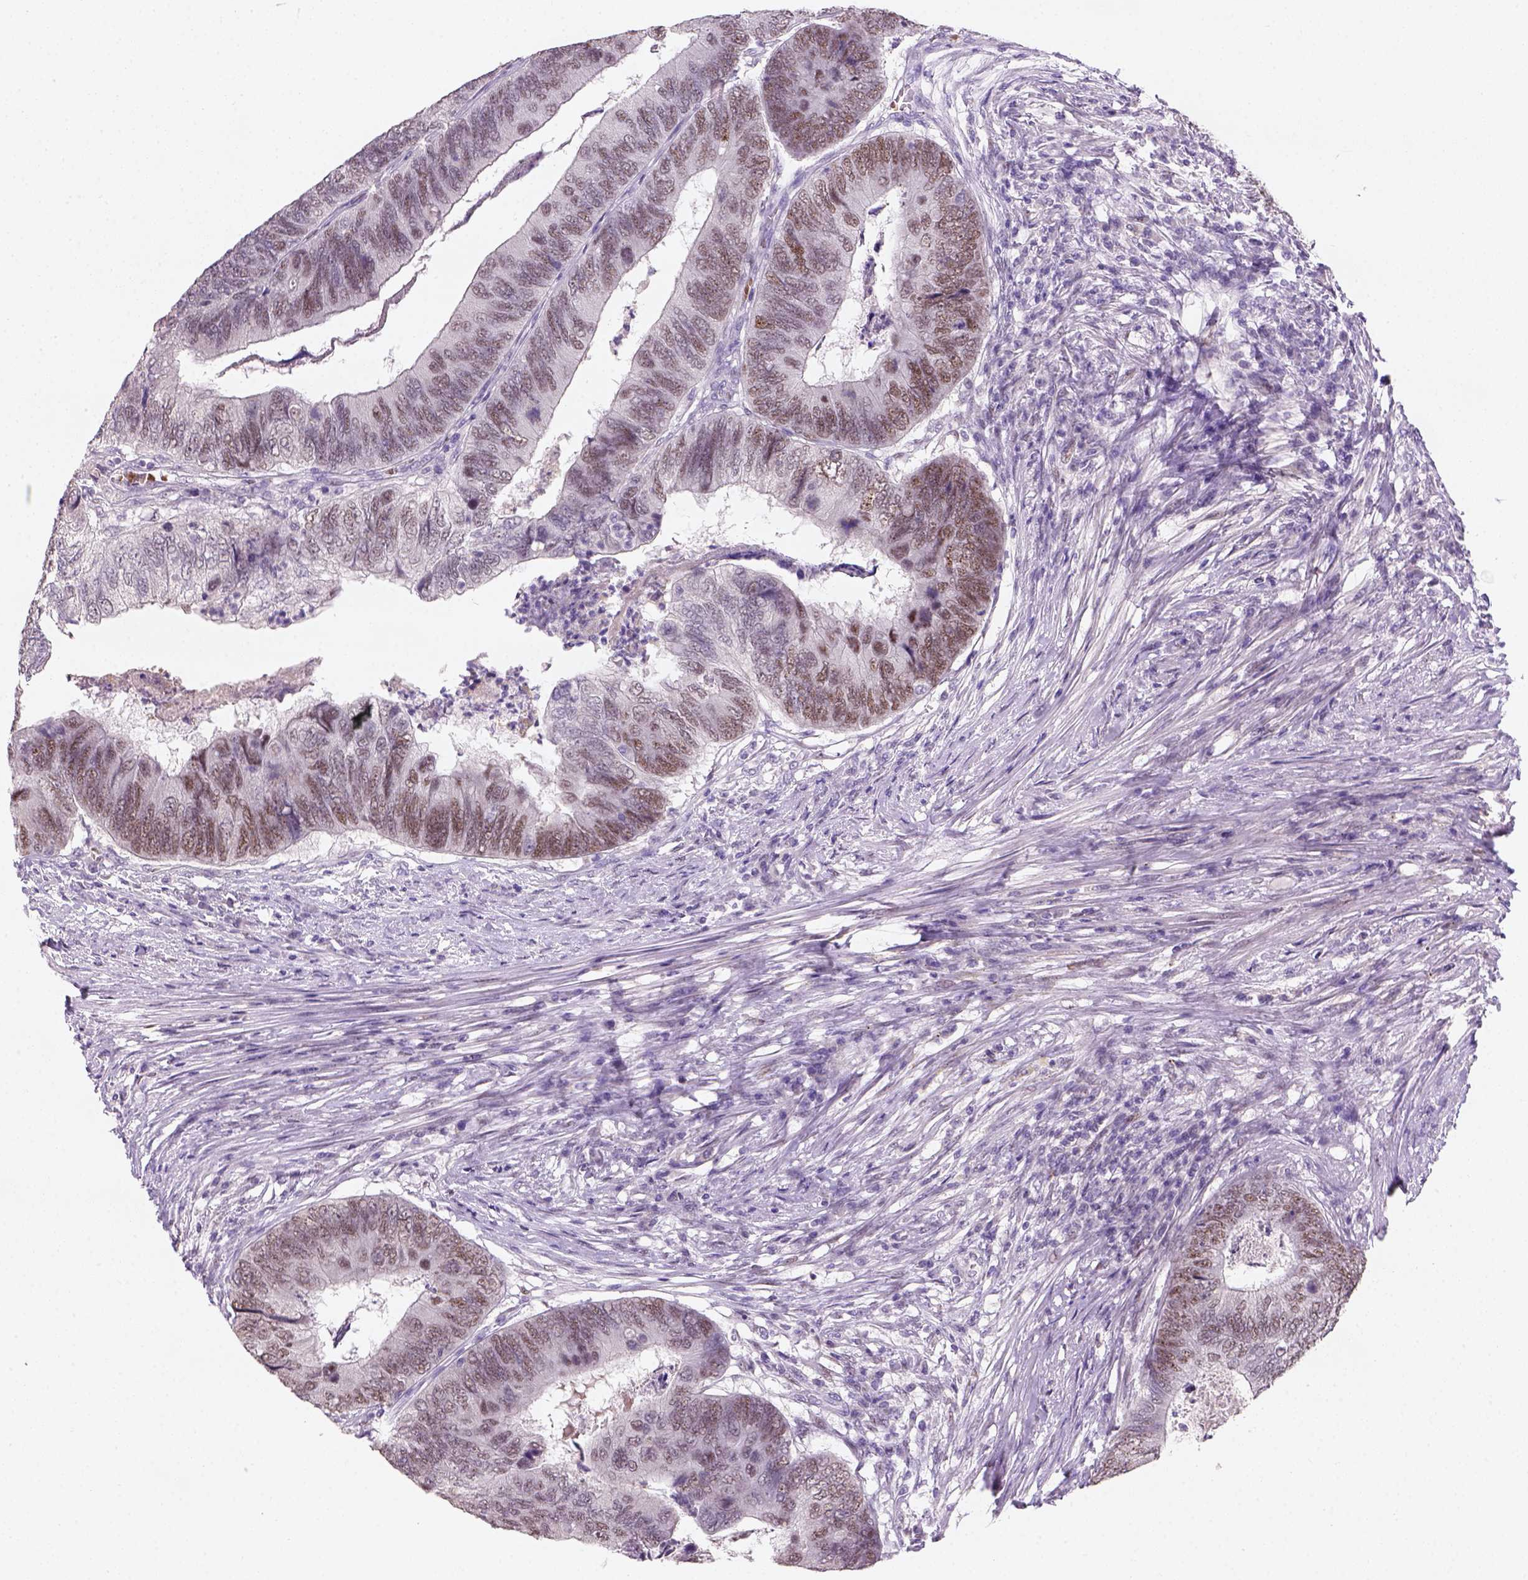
{"staining": {"intensity": "moderate", "quantity": "<25%", "location": "nuclear"}, "tissue": "colorectal cancer", "cell_type": "Tumor cells", "image_type": "cancer", "snomed": [{"axis": "morphology", "description": "Adenocarcinoma, NOS"}, {"axis": "topography", "description": "Colon"}], "caption": "Tumor cells show low levels of moderate nuclear positivity in about <25% of cells in human colorectal cancer.", "gene": "ZMAT4", "patient": {"sex": "female", "age": 67}}